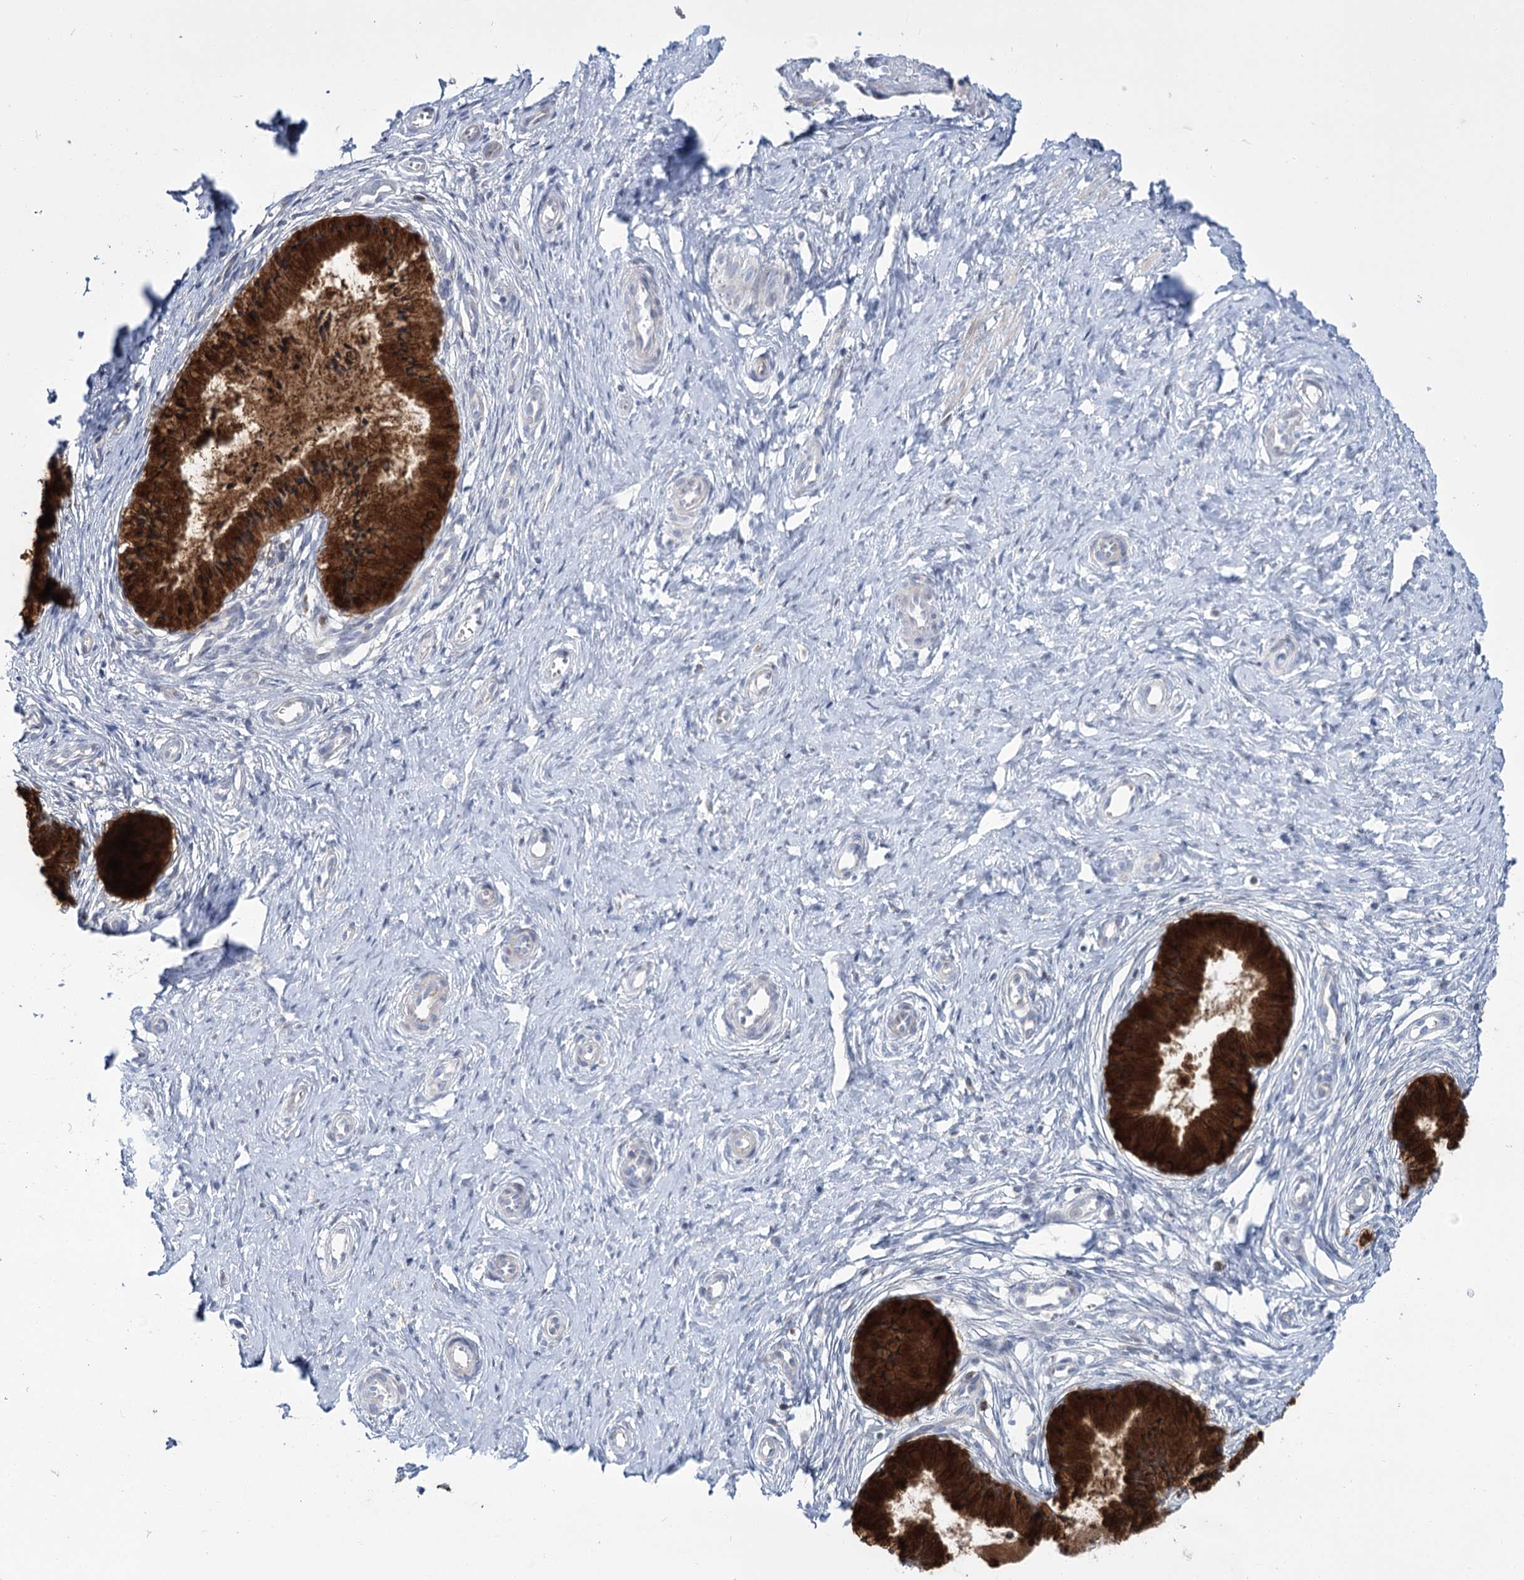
{"staining": {"intensity": "strong", "quantity": ">75%", "location": "cytoplasmic/membranous"}, "tissue": "cervix", "cell_type": "Glandular cells", "image_type": "normal", "snomed": [{"axis": "morphology", "description": "Normal tissue, NOS"}, {"axis": "topography", "description": "Cervix"}], "caption": "IHC image of normal cervix: cervix stained using immunohistochemistry demonstrates high levels of strong protein expression localized specifically in the cytoplasmic/membranous of glandular cells, appearing as a cytoplasmic/membranous brown color.", "gene": "CPLANE1", "patient": {"sex": "female", "age": 36}}